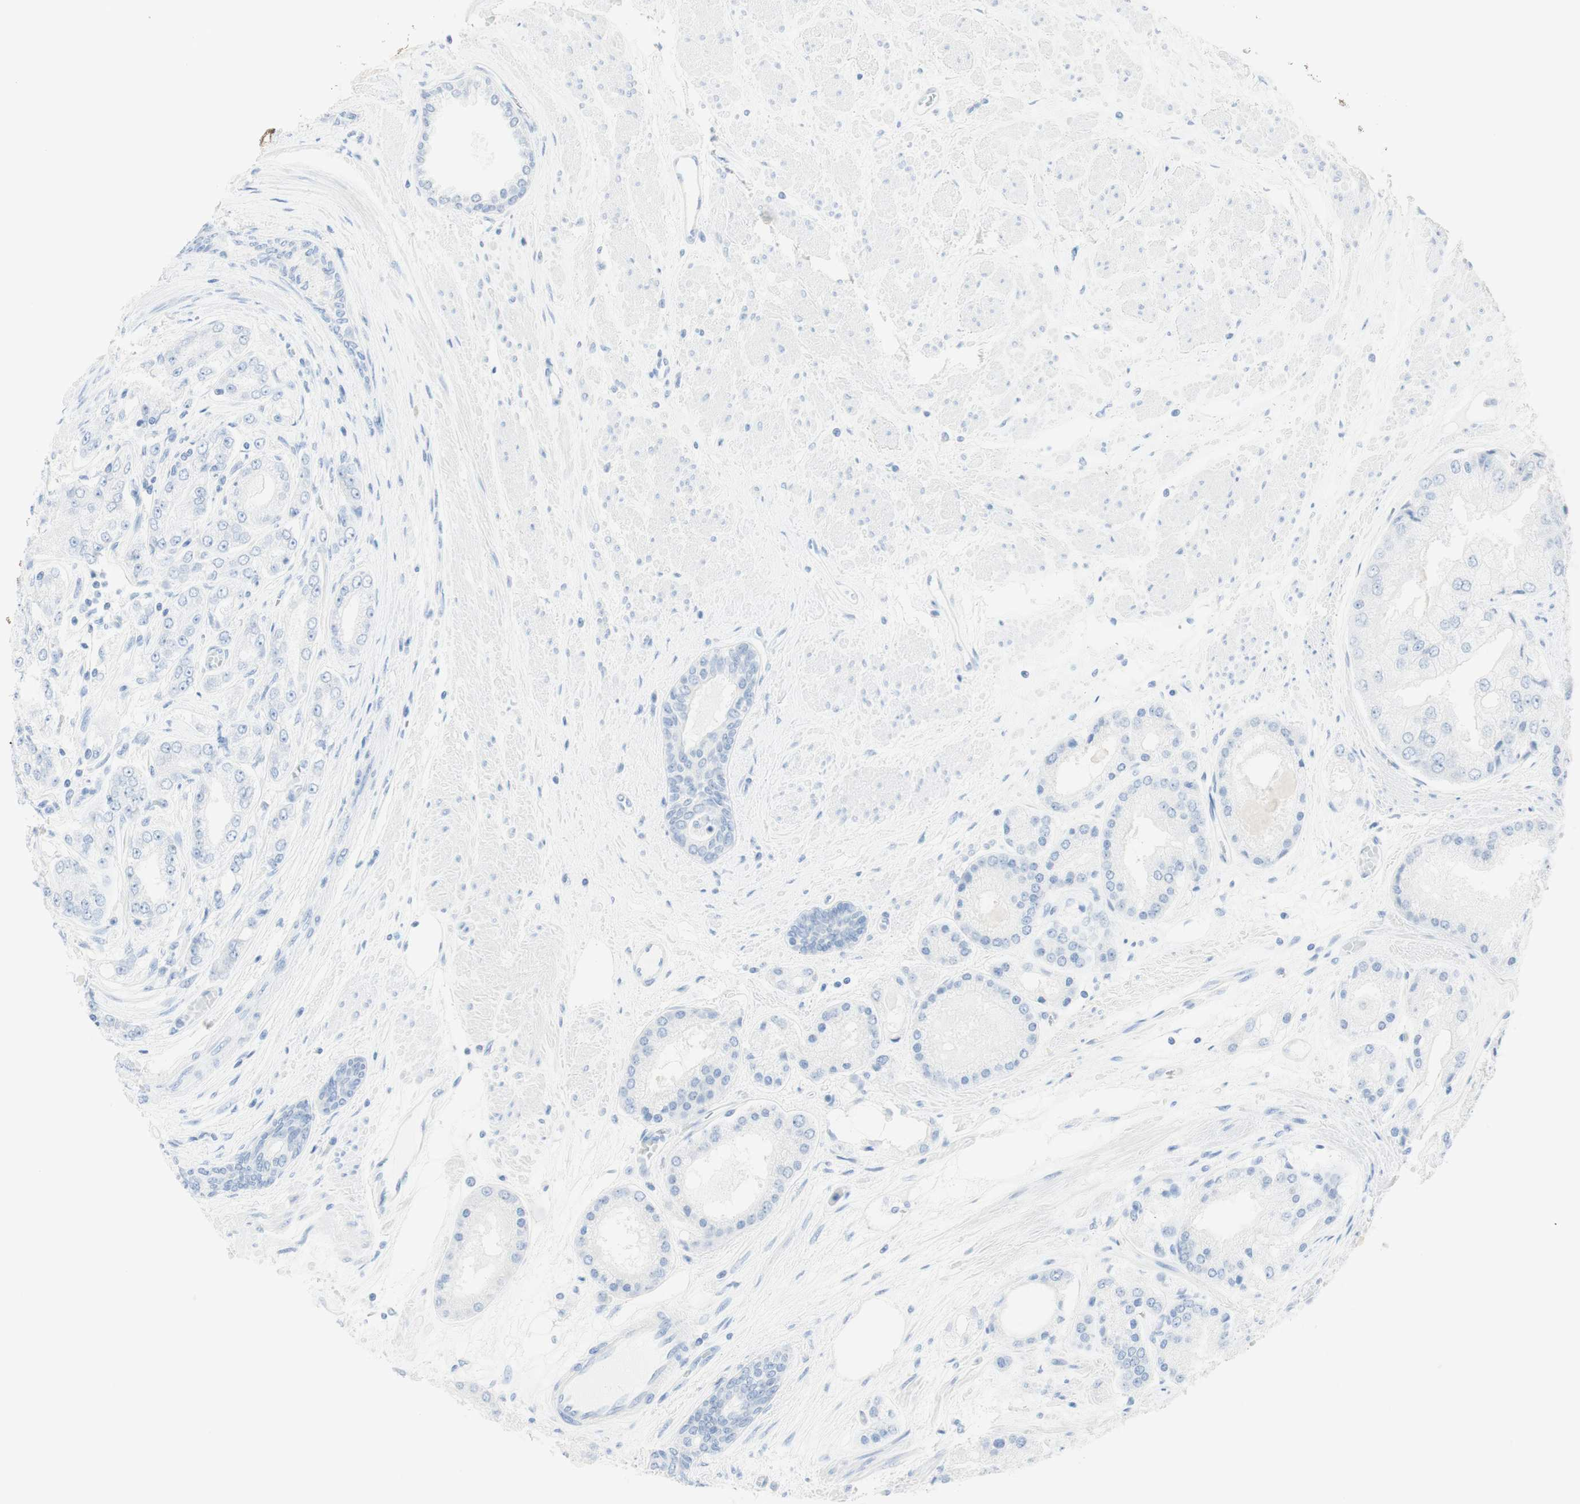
{"staining": {"intensity": "negative", "quantity": "none", "location": "none"}, "tissue": "prostate cancer", "cell_type": "Tumor cells", "image_type": "cancer", "snomed": [{"axis": "morphology", "description": "Adenocarcinoma, High grade"}, {"axis": "topography", "description": "Prostate"}], "caption": "Immunohistochemistry (IHC) micrograph of neoplastic tissue: human prostate cancer (high-grade adenocarcinoma) stained with DAB reveals no significant protein staining in tumor cells. Brightfield microscopy of IHC stained with DAB (brown) and hematoxylin (blue), captured at high magnification.", "gene": "TPO", "patient": {"sex": "male", "age": 59}}